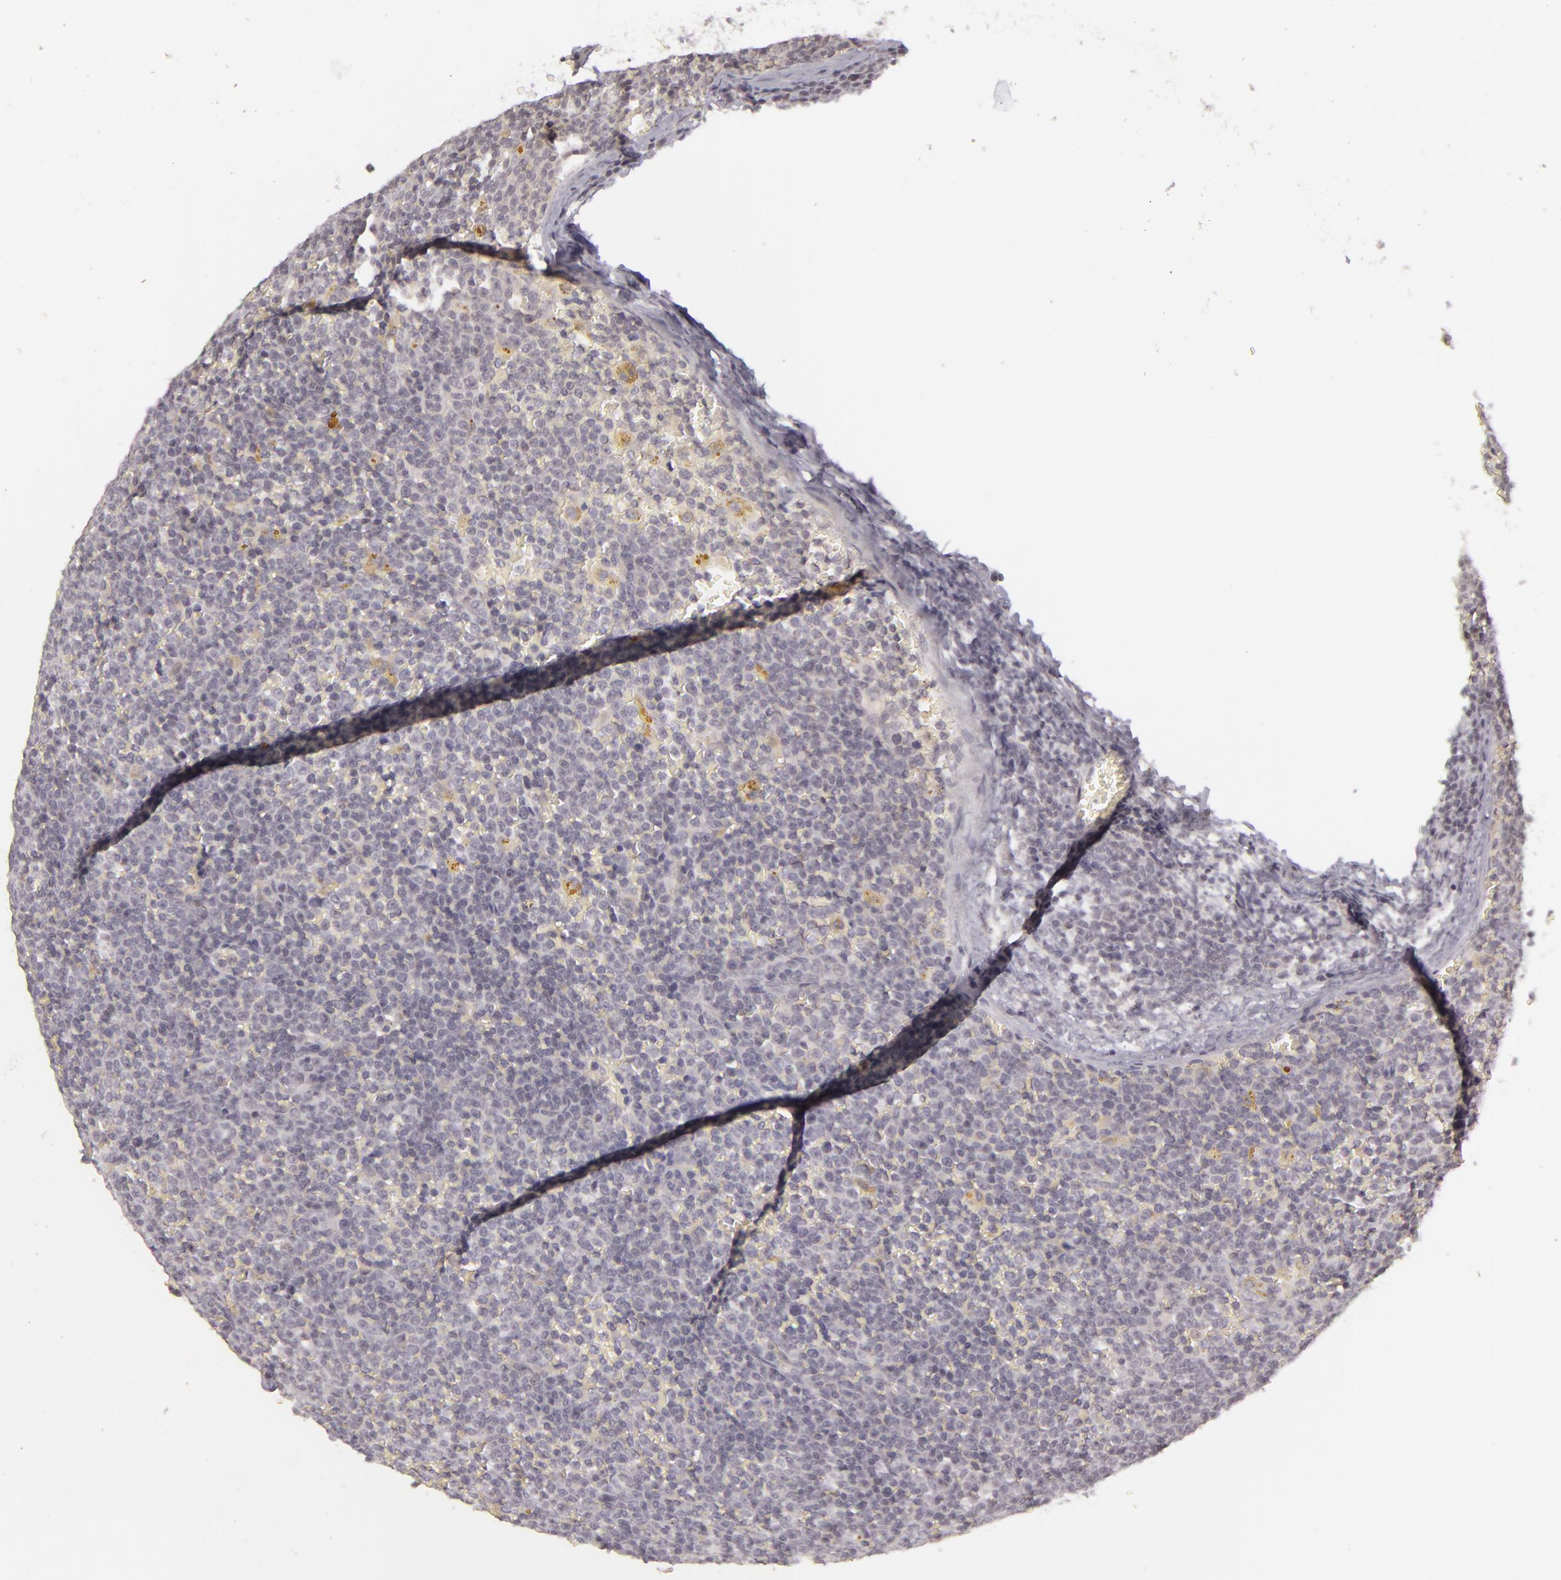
{"staining": {"intensity": "negative", "quantity": "none", "location": "none"}, "tissue": "lymphoma", "cell_type": "Tumor cells", "image_type": "cancer", "snomed": [{"axis": "morphology", "description": "Malignant lymphoma, non-Hodgkin's type, Low grade"}, {"axis": "topography", "description": "Lymph node"}], "caption": "This is an immunohistochemistry (IHC) photomicrograph of lymphoma. There is no positivity in tumor cells.", "gene": "DLG3", "patient": {"sex": "male", "age": 50}}